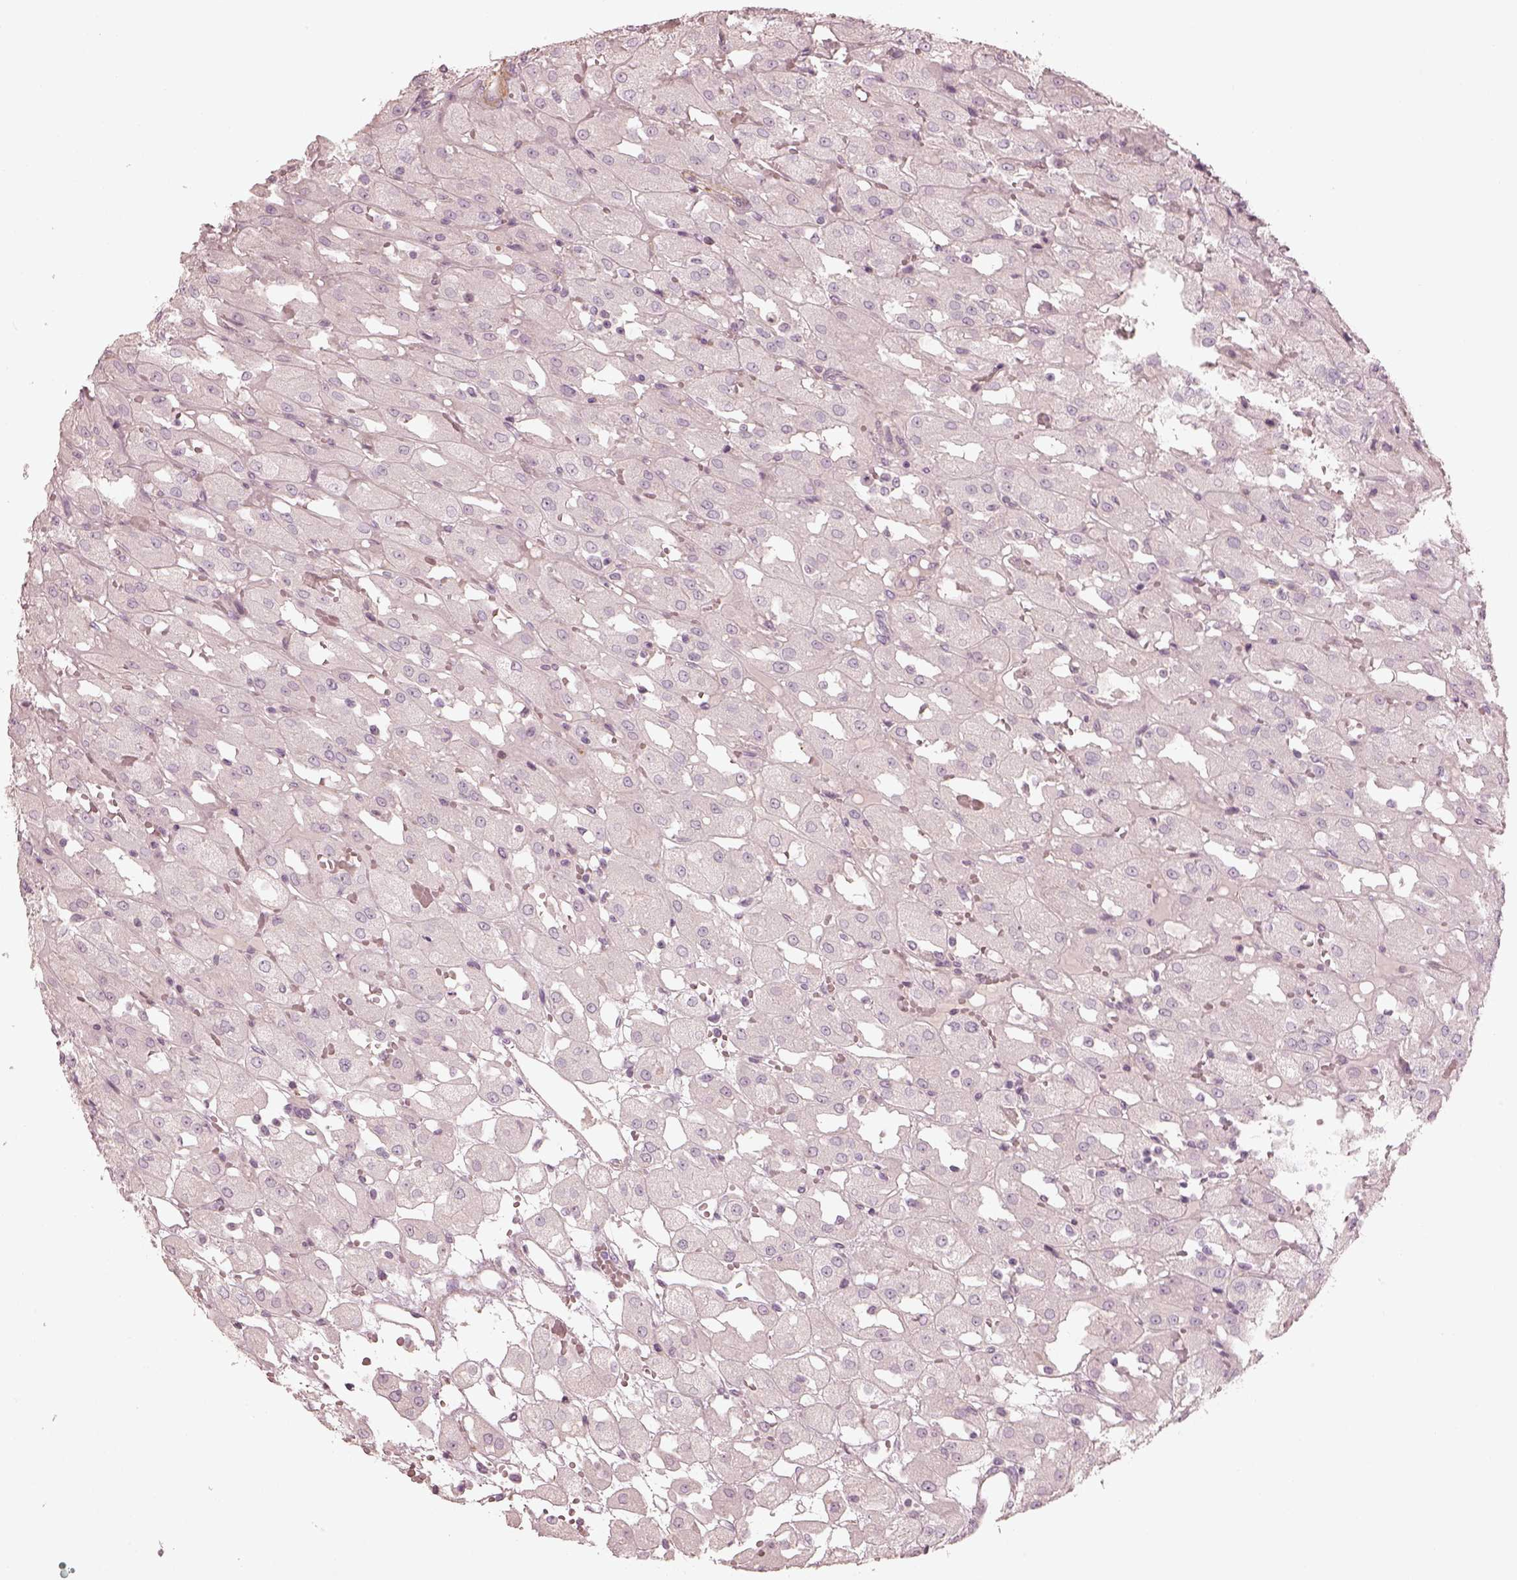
{"staining": {"intensity": "negative", "quantity": "none", "location": "none"}, "tissue": "renal cancer", "cell_type": "Tumor cells", "image_type": "cancer", "snomed": [{"axis": "morphology", "description": "Adenocarcinoma, NOS"}, {"axis": "topography", "description": "Kidney"}], "caption": "Photomicrograph shows no significant protein expression in tumor cells of adenocarcinoma (renal). The staining was performed using DAB to visualize the protein expression in brown, while the nuclei were stained in blue with hematoxylin (Magnification: 20x).", "gene": "PRLHR", "patient": {"sex": "male", "age": 72}}